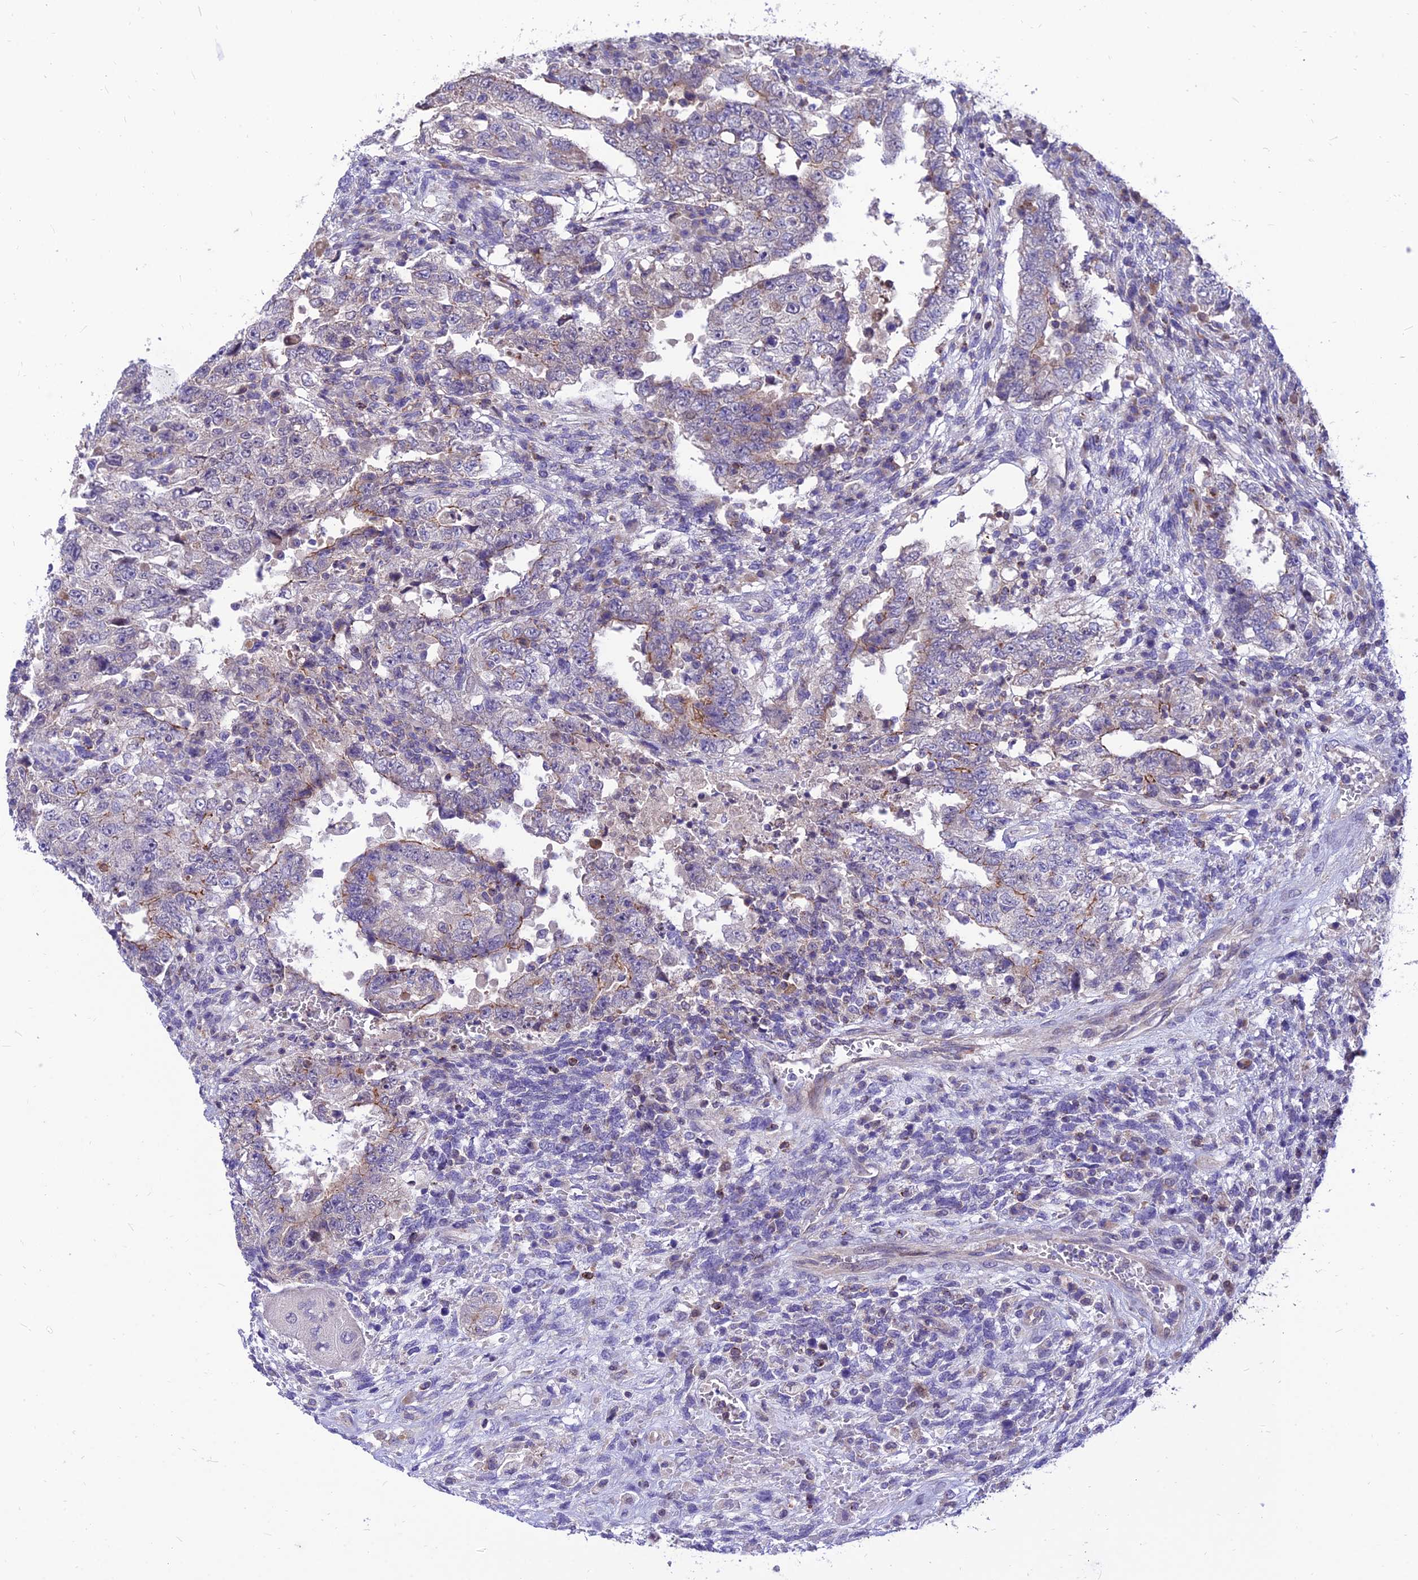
{"staining": {"intensity": "weak", "quantity": "<25%", "location": "cytoplasmic/membranous"}, "tissue": "testis cancer", "cell_type": "Tumor cells", "image_type": "cancer", "snomed": [{"axis": "morphology", "description": "Carcinoma, Embryonal, NOS"}, {"axis": "topography", "description": "Testis"}], "caption": "Embryonal carcinoma (testis) was stained to show a protein in brown. There is no significant expression in tumor cells.", "gene": "C6orf132", "patient": {"sex": "male", "age": 26}}